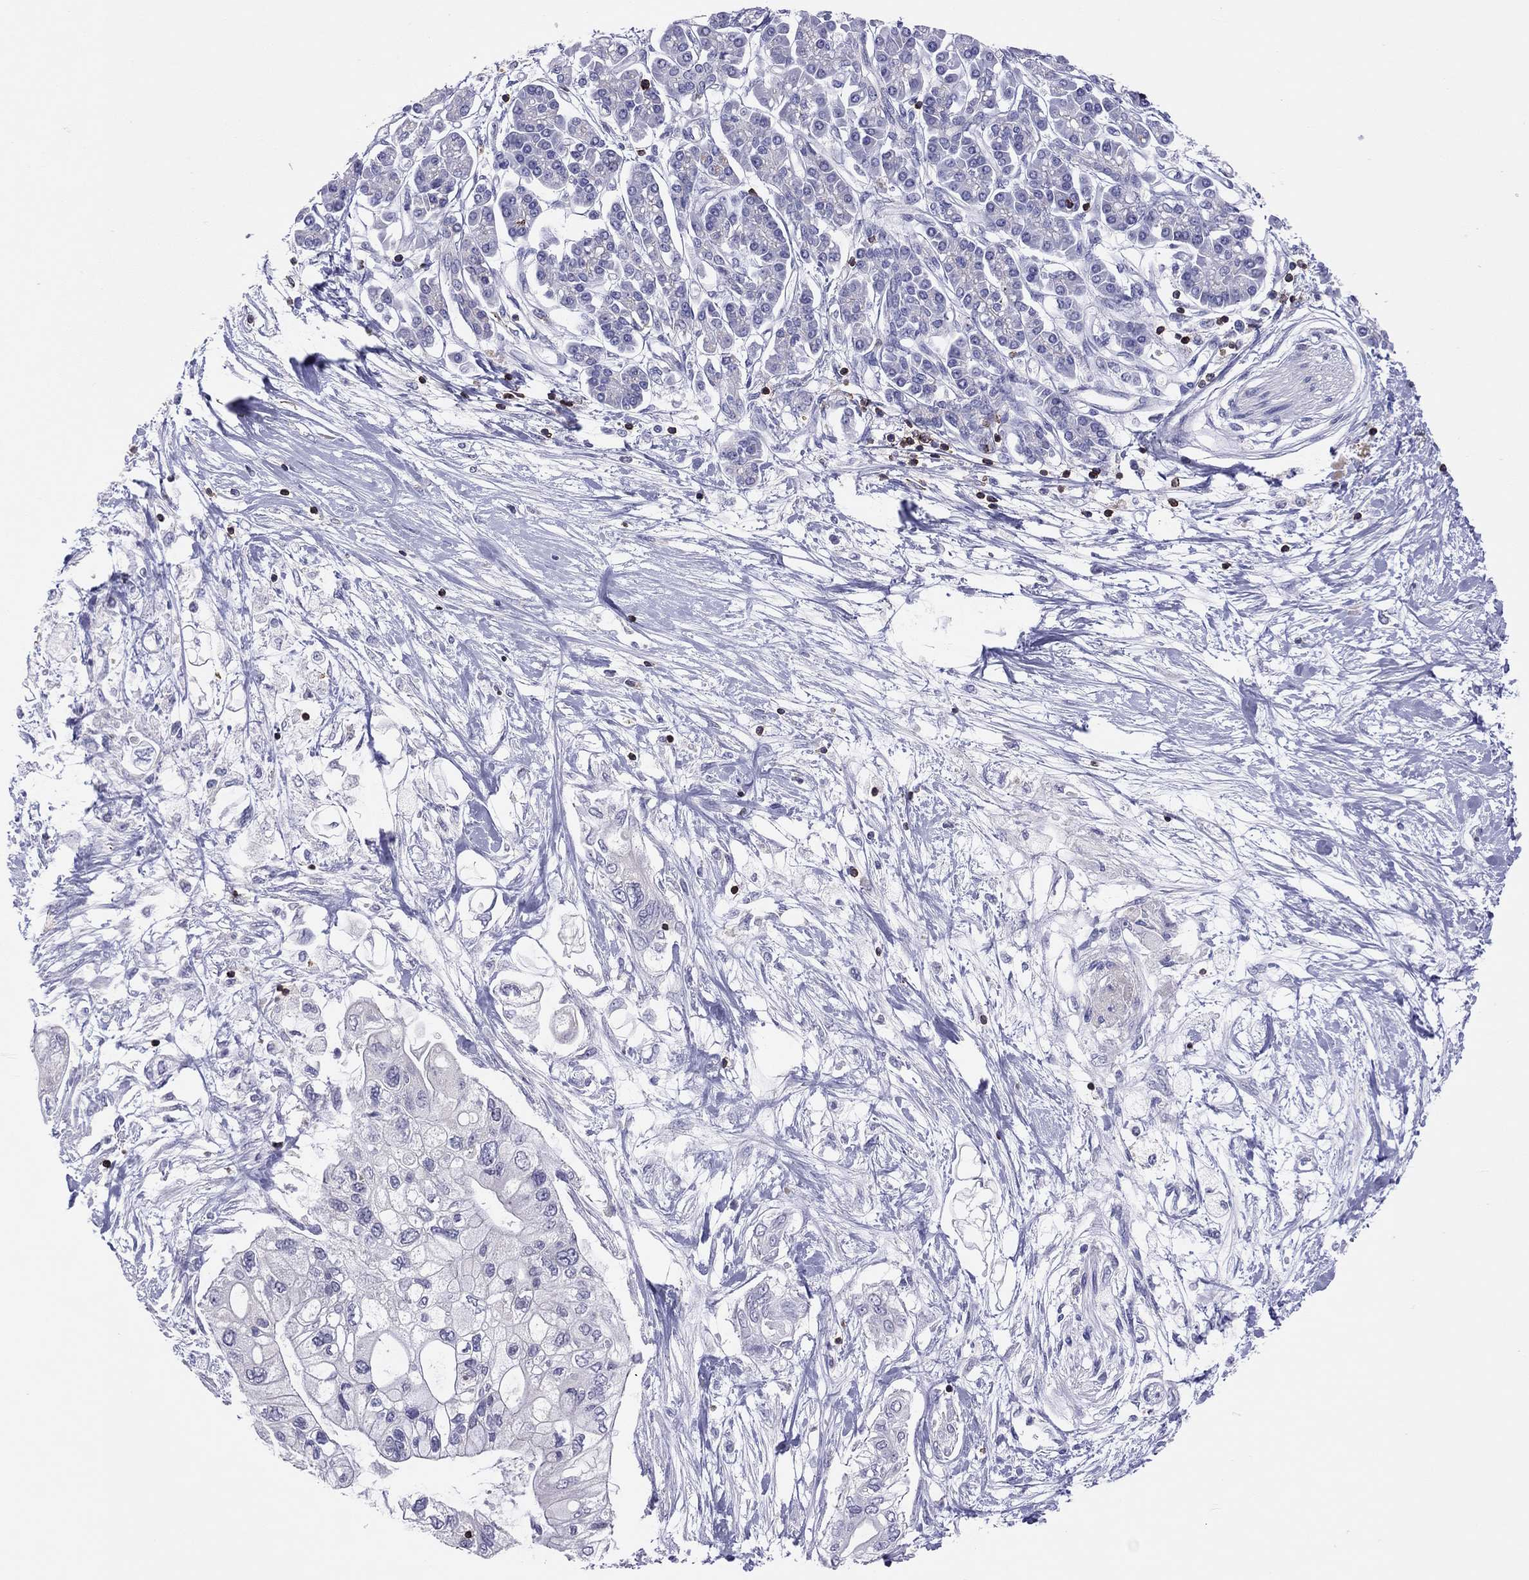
{"staining": {"intensity": "negative", "quantity": "none", "location": "none"}, "tissue": "pancreatic cancer", "cell_type": "Tumor cells", "image_type": "cancer", "snomed": [{"axis": "morphology", "description": "Adenocarcinoma, NOS"}, {"axis": "topography", "description": "Pancreas"}], "caption": "High power microscopy photomicrograph of an immunohistochemistry (IHC) histopathology image of pancreatic cancer, revealing no significant expression in tumor cells.", "gene": "MND1", "patient": {"sex": "female", "age": 77}}